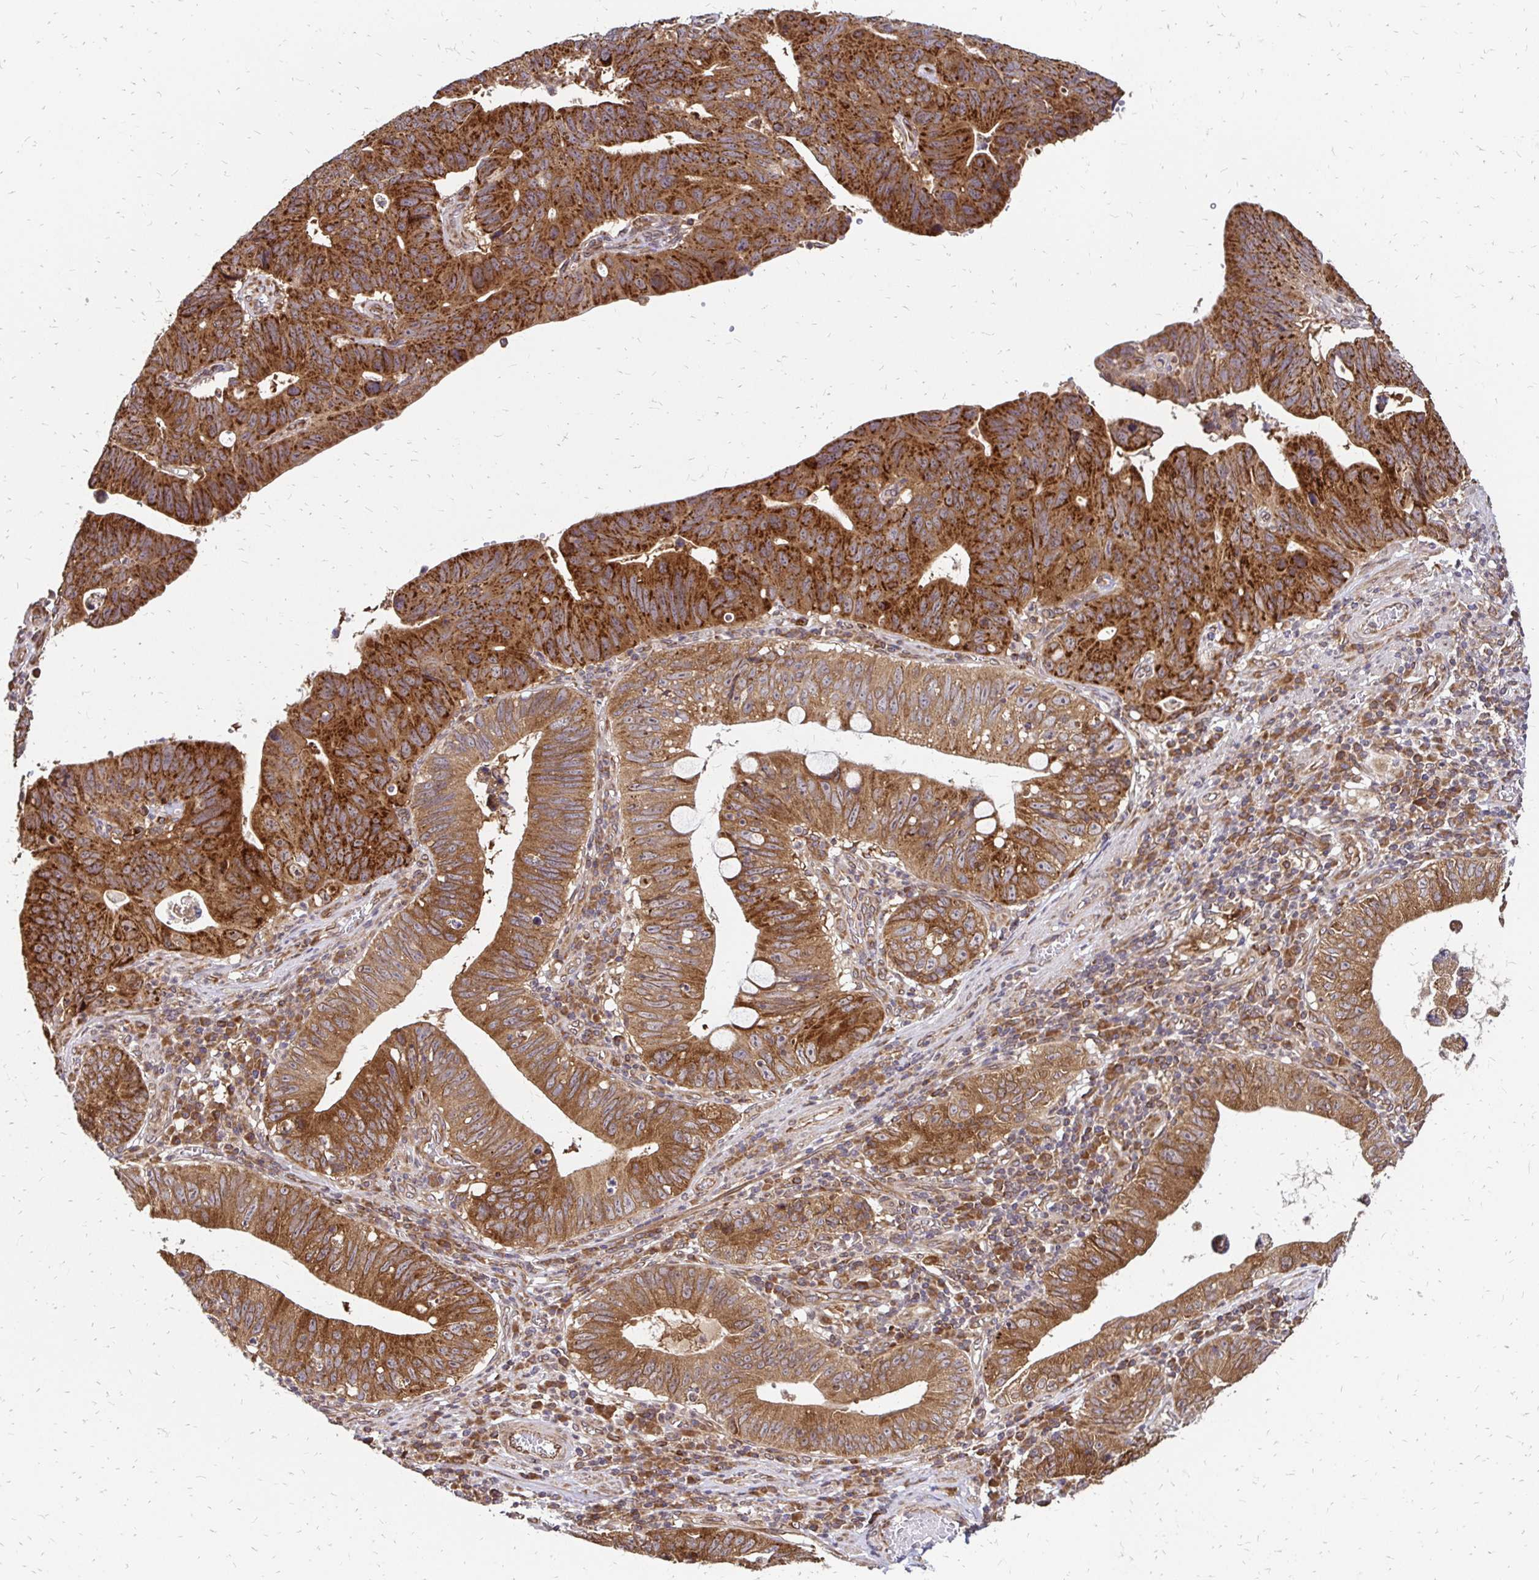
{"staining": {"intensity": "strong", "quantity": ">75%", "location": "cytoplasmic/membranous"}, "tissue": "stomach cancer", "cell_type": "Tumor cells", "image_type": "cancer", "snomed": [{"axis": "morphology", "description": "Adenocarcinoma, NOS"}, {"axis": "topography", "description": "Stomach"}], "caption": "The histopathology image reveals a brown stain indicating the presence of a protein in the cytoplasmic/membranous of tumor cells in stomach adenocarcinoma. (IHC, brightfield microscopy, high magnification).", "gene": "ZW10", "patient": {"sex": "male", "age": 59}}